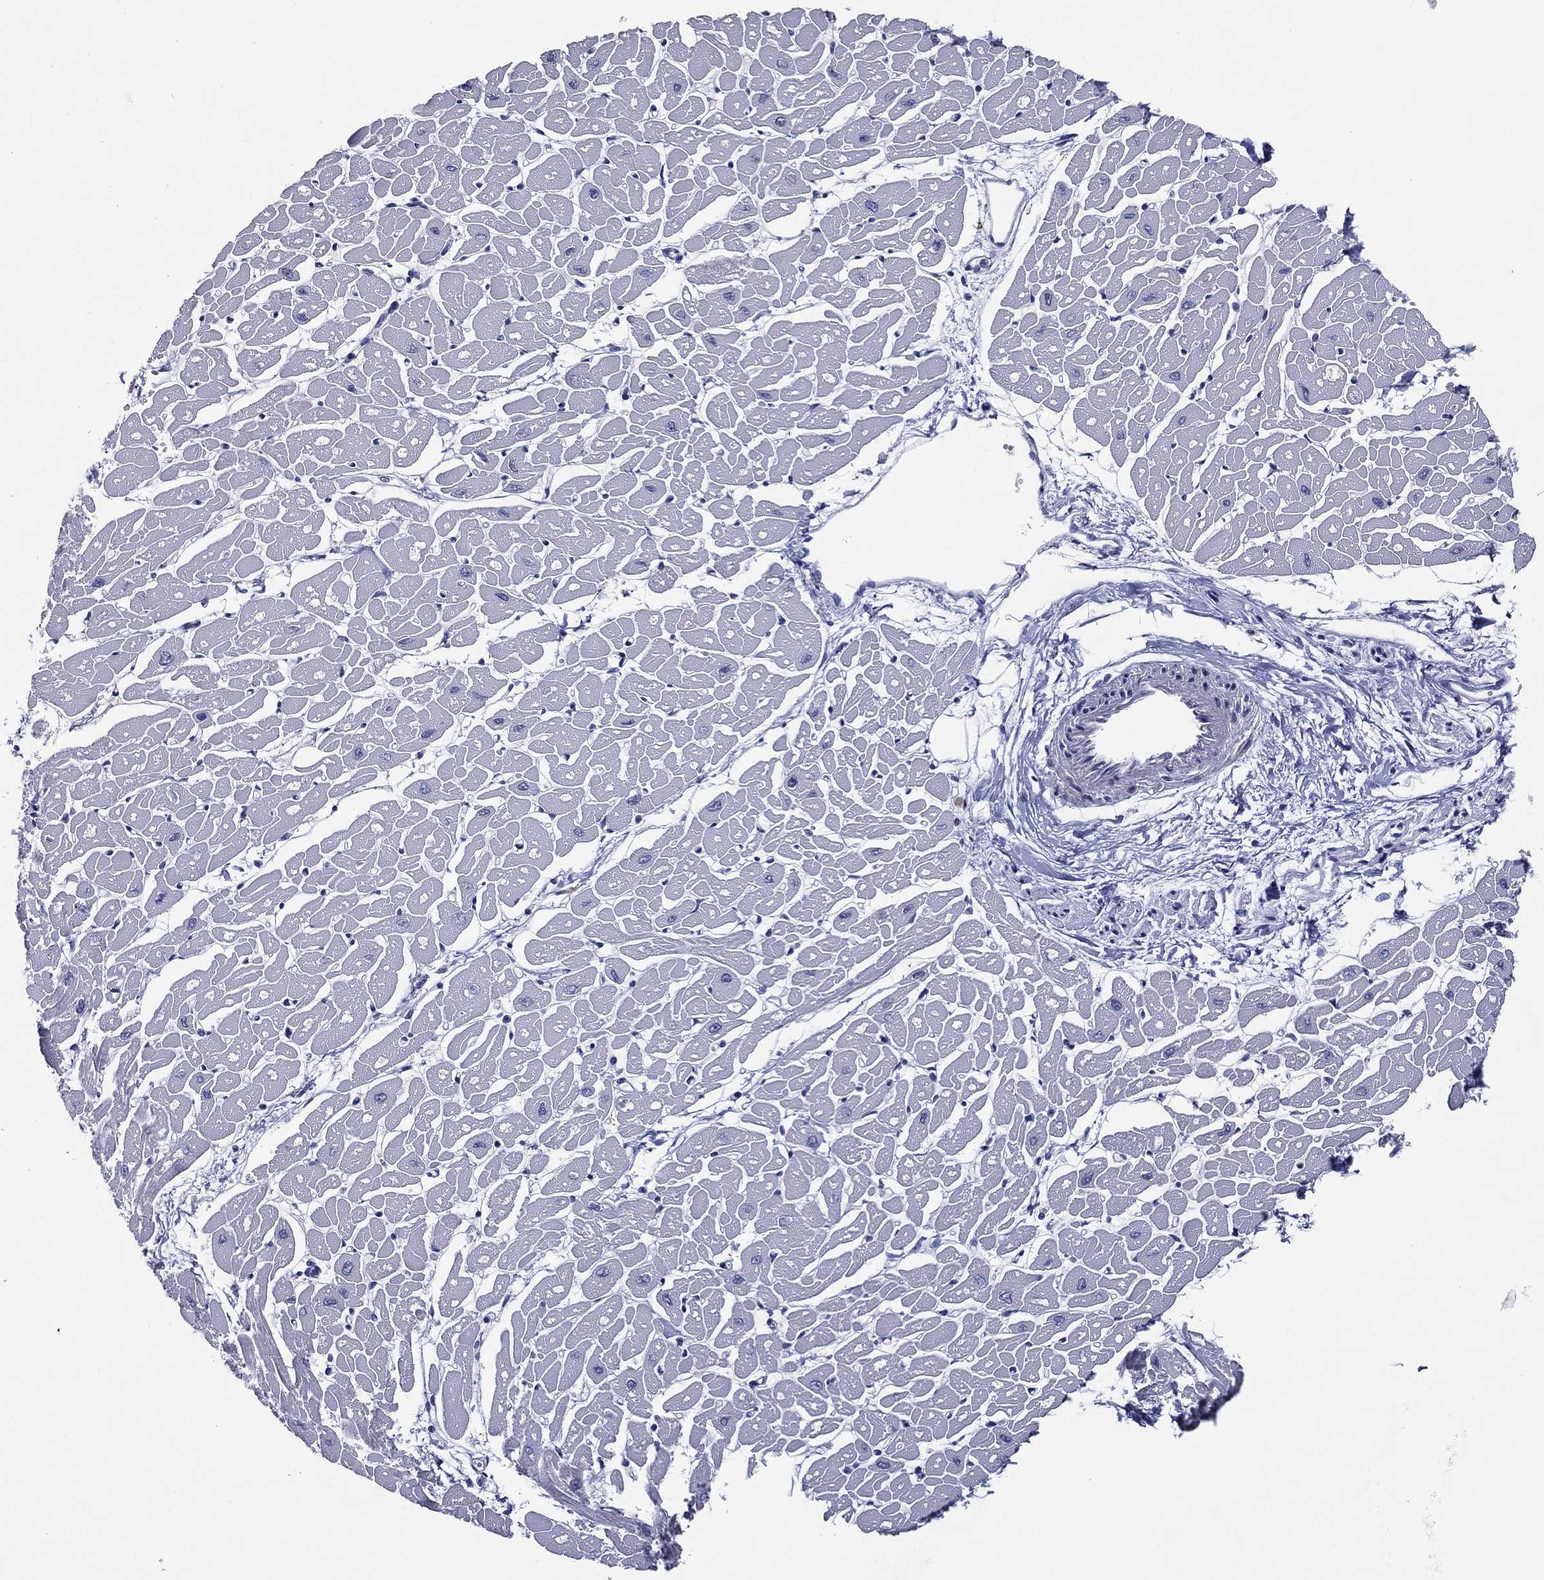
{"staining": {"intensity": "negative", "quantity": "none", "location": "none"}, "tissue": "heart muscle", "cell_type": "Cardiomyocytes", "image_type": "normal", "snomed": [{"axis": "morphology", "description": "Normal tissue, NOS"}, {"axis": "topography", "description": "Heart"}], "caption": "IHC photomicrograph of normal human heart muscle stained for a protein (brown), which shows no expression in cardiomyocytes. (DAB IHC with hematoxylin counter stain).", "gene": "TFAP2A", "patient": {"sex": "male", "age": 57}}